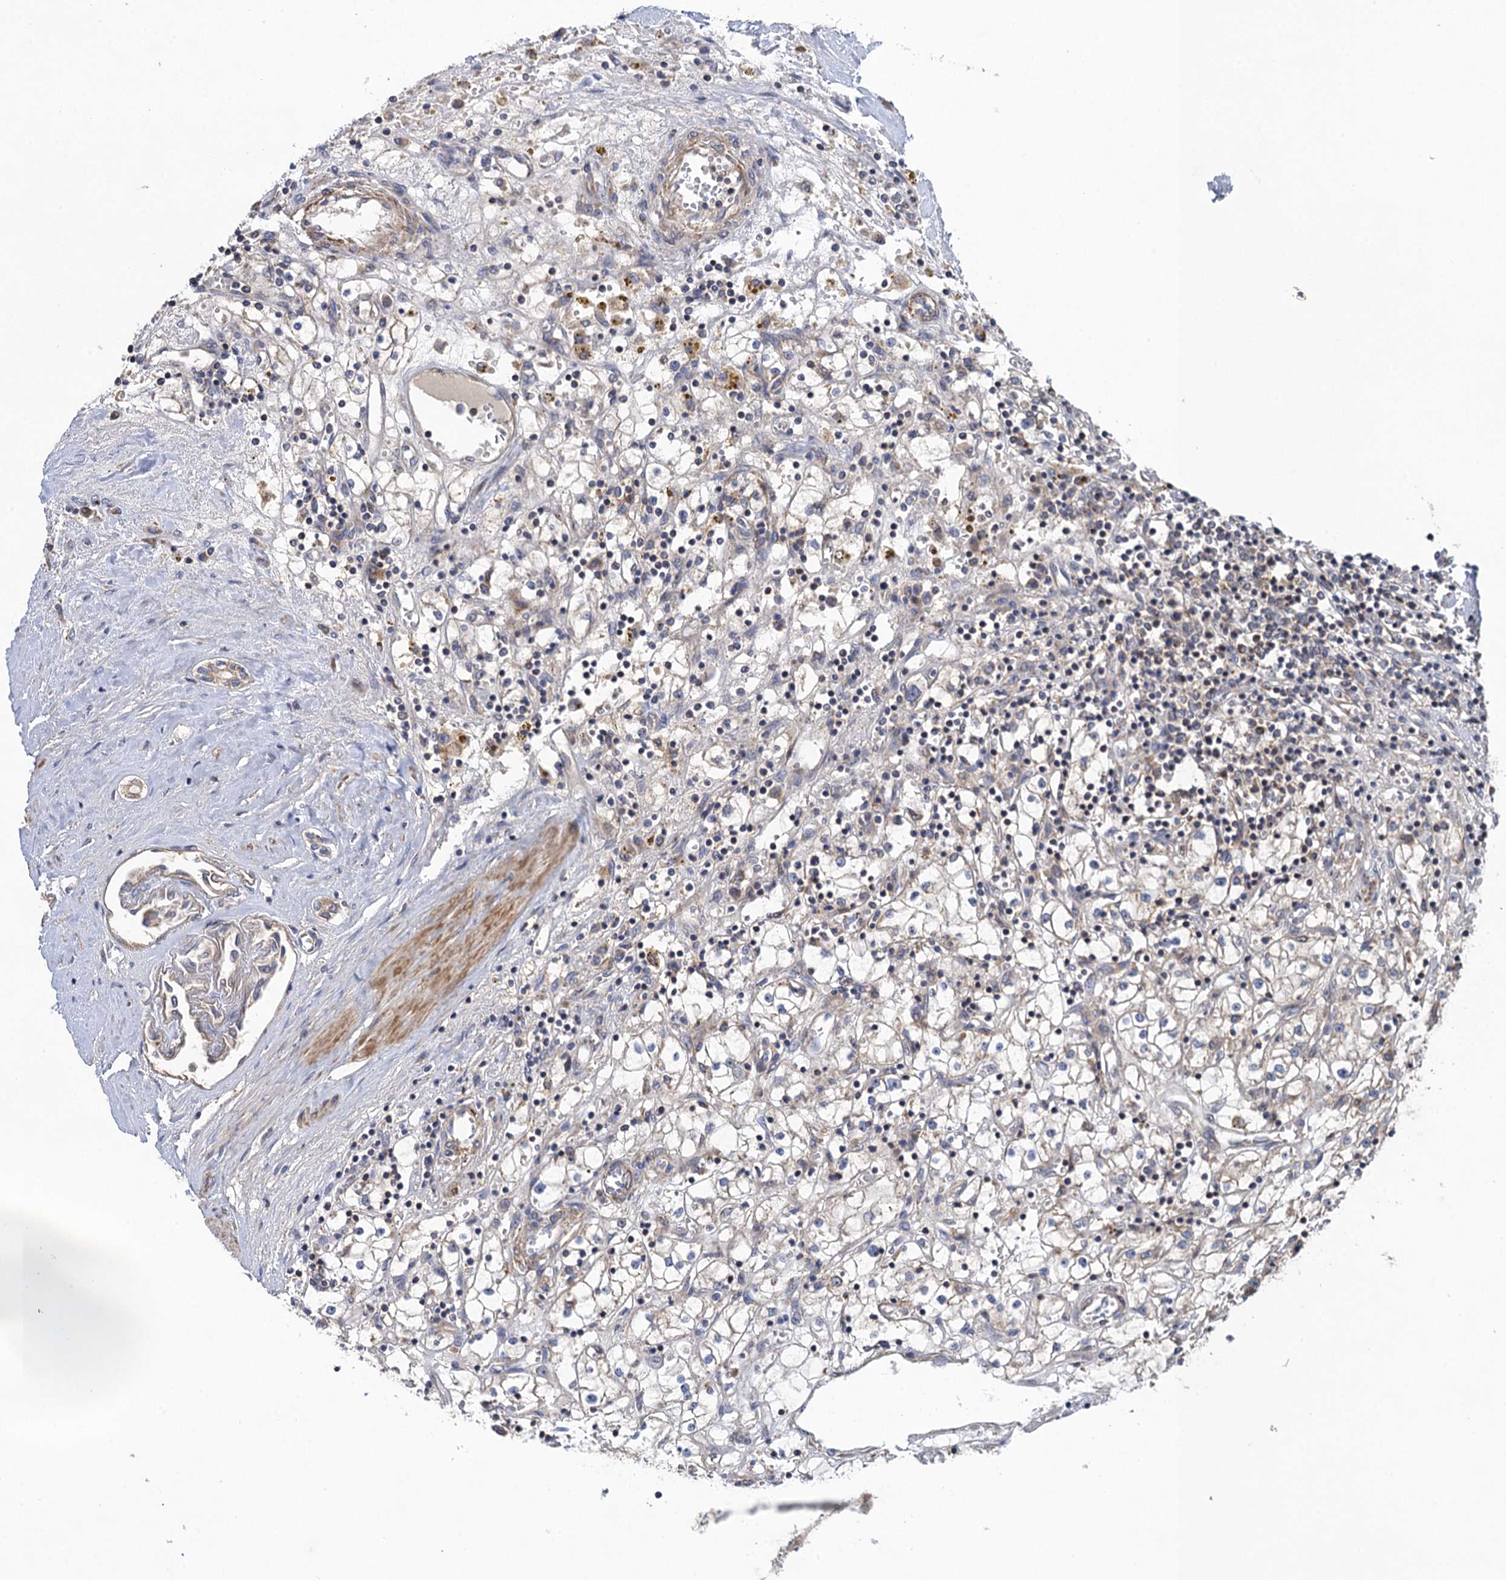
{"staining": {"intensity": "negative", "quantity": "none", "location": "none"}, "tissue": "renal cancer", "cell_type": "Tumor cells", "image_type": "cancer", "snomed": [{"axis": "morphology", "description": "Adenocarcinoma, NOS"}, {"axis": "topography", "description": "Kidney"}], "caption": "Renal adenocarcinoma was stained to show a protein in brown. There is no significant expression in tumor cells.", "gene": "WDR88", "patient": {"sex": "male", "age": 56}}